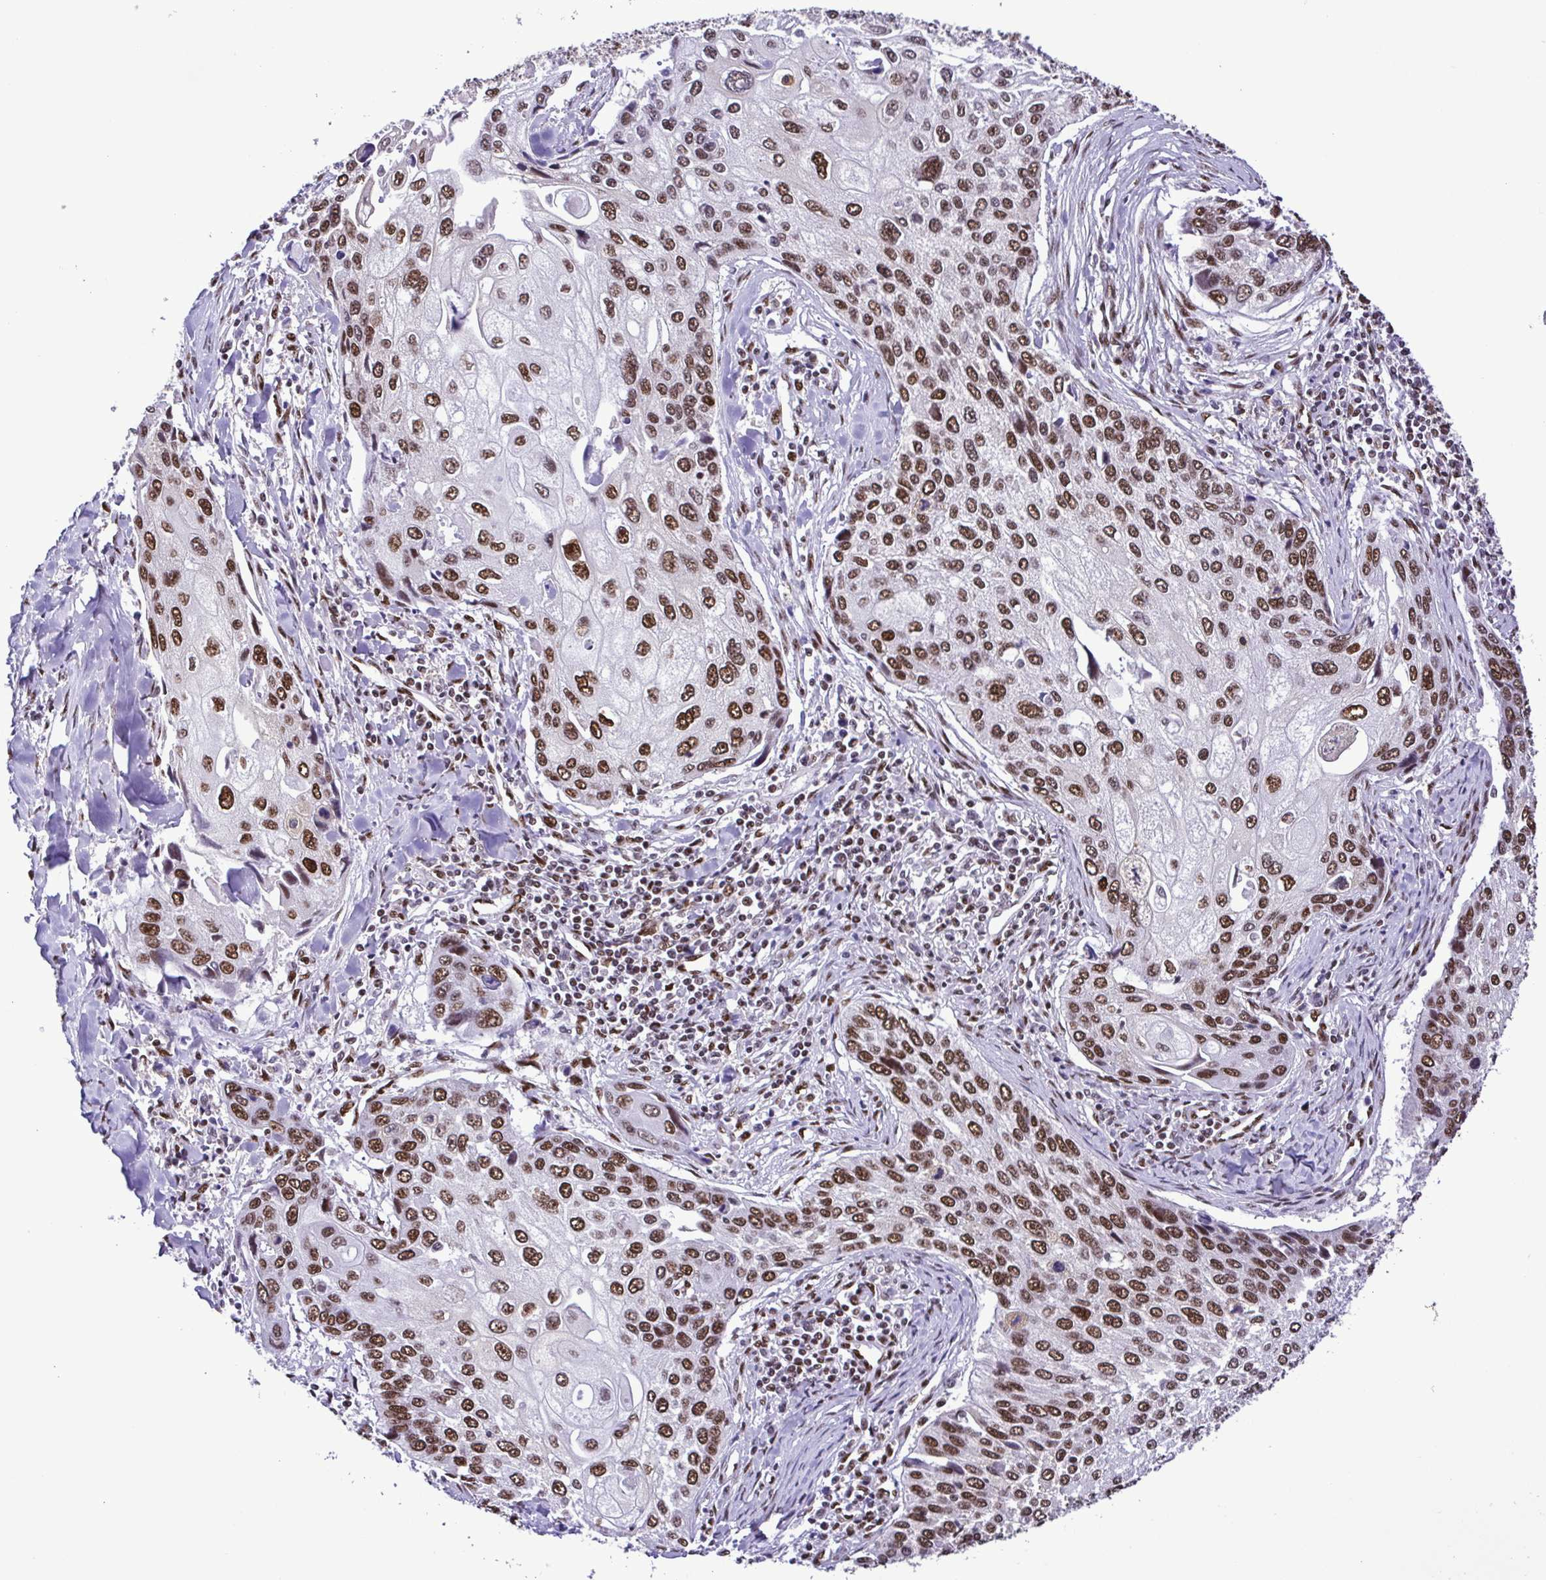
{"staining": {"intensity": "strong", "quantity": ">75%", "location": "nuclear"}, "tissue": "lung cancer", "cell_type": "Tumor cells", "image_type": "cancer", "snomed": [{"axis": "morphology", "description": "Squamous cell carcinoma, NOS"}, {"axis": "morphology", "description": "Squamous cell carcinoma, metastatic, NOS"}, {"axis": "topography", "description": "Lung"}], "caption": "The image demonstrates a brown stain indicating the presence of a protein in the nuclear of tumor cells in lung cancer (metastatic squamous cell carcinoma).", "gene": "TRIM28", "patient": {"sex": "male", "age": 63}}